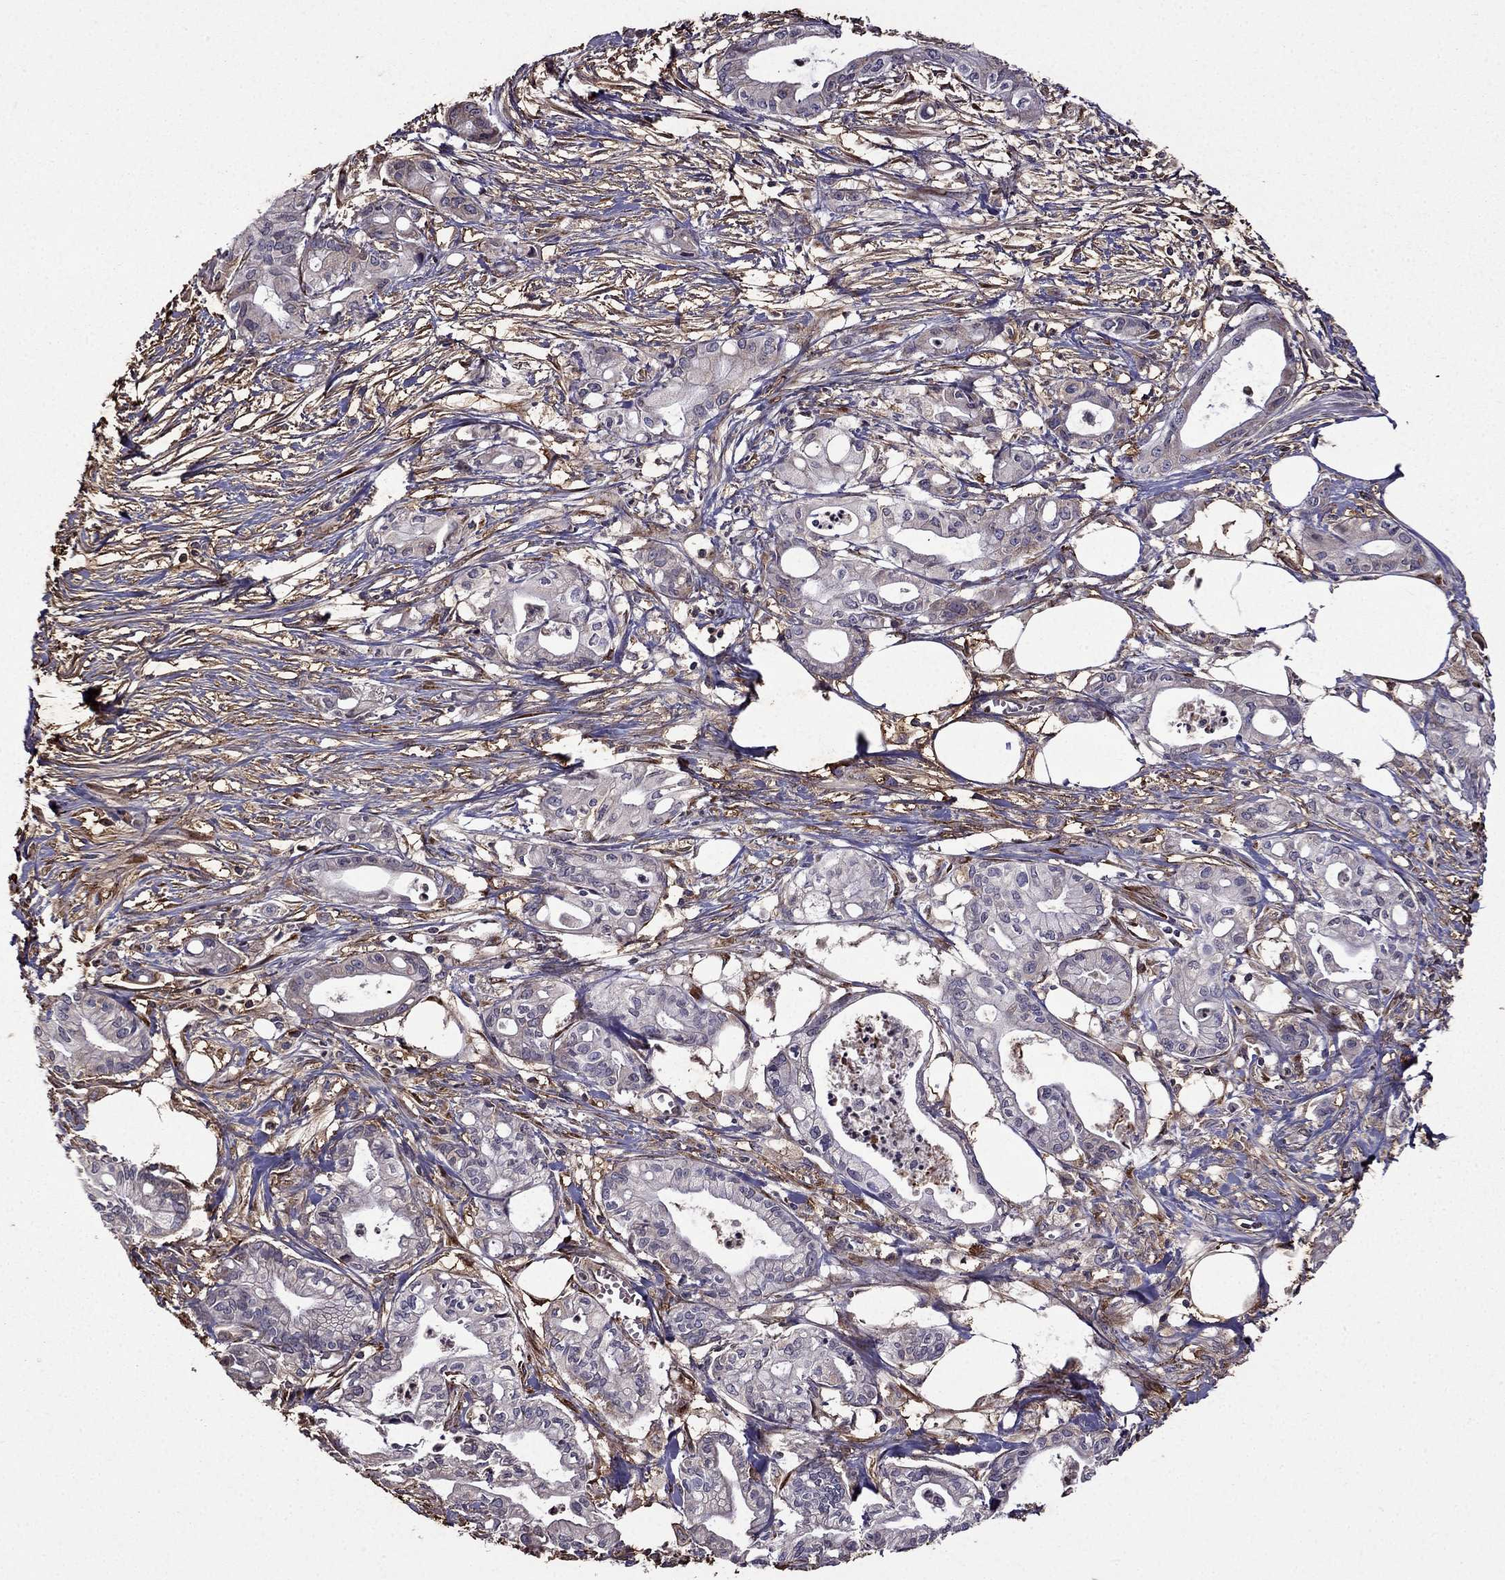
{"staining": {"intensity": "negative", "quantity": "none", "location": "none"}, "tissue": "pancreatic cancer", "cell_type": "Tumor cells", "image_type": "cancer", "snomed": [{"axis": "morphology", "description": "Adenocarcinoma, NOS"}, {"axis": "topography", "description": "Pancreas"}], "caption": "IHC micrograph of neoplastic tissue: human adenocarcinoma (pancreatic) stained with DAB (3,3'-diaminobenzidine) exhibits no significant protein positivity in tumor cells.", "gene": "IKBIP", "patient": {"sex": "male", "age": 71}}